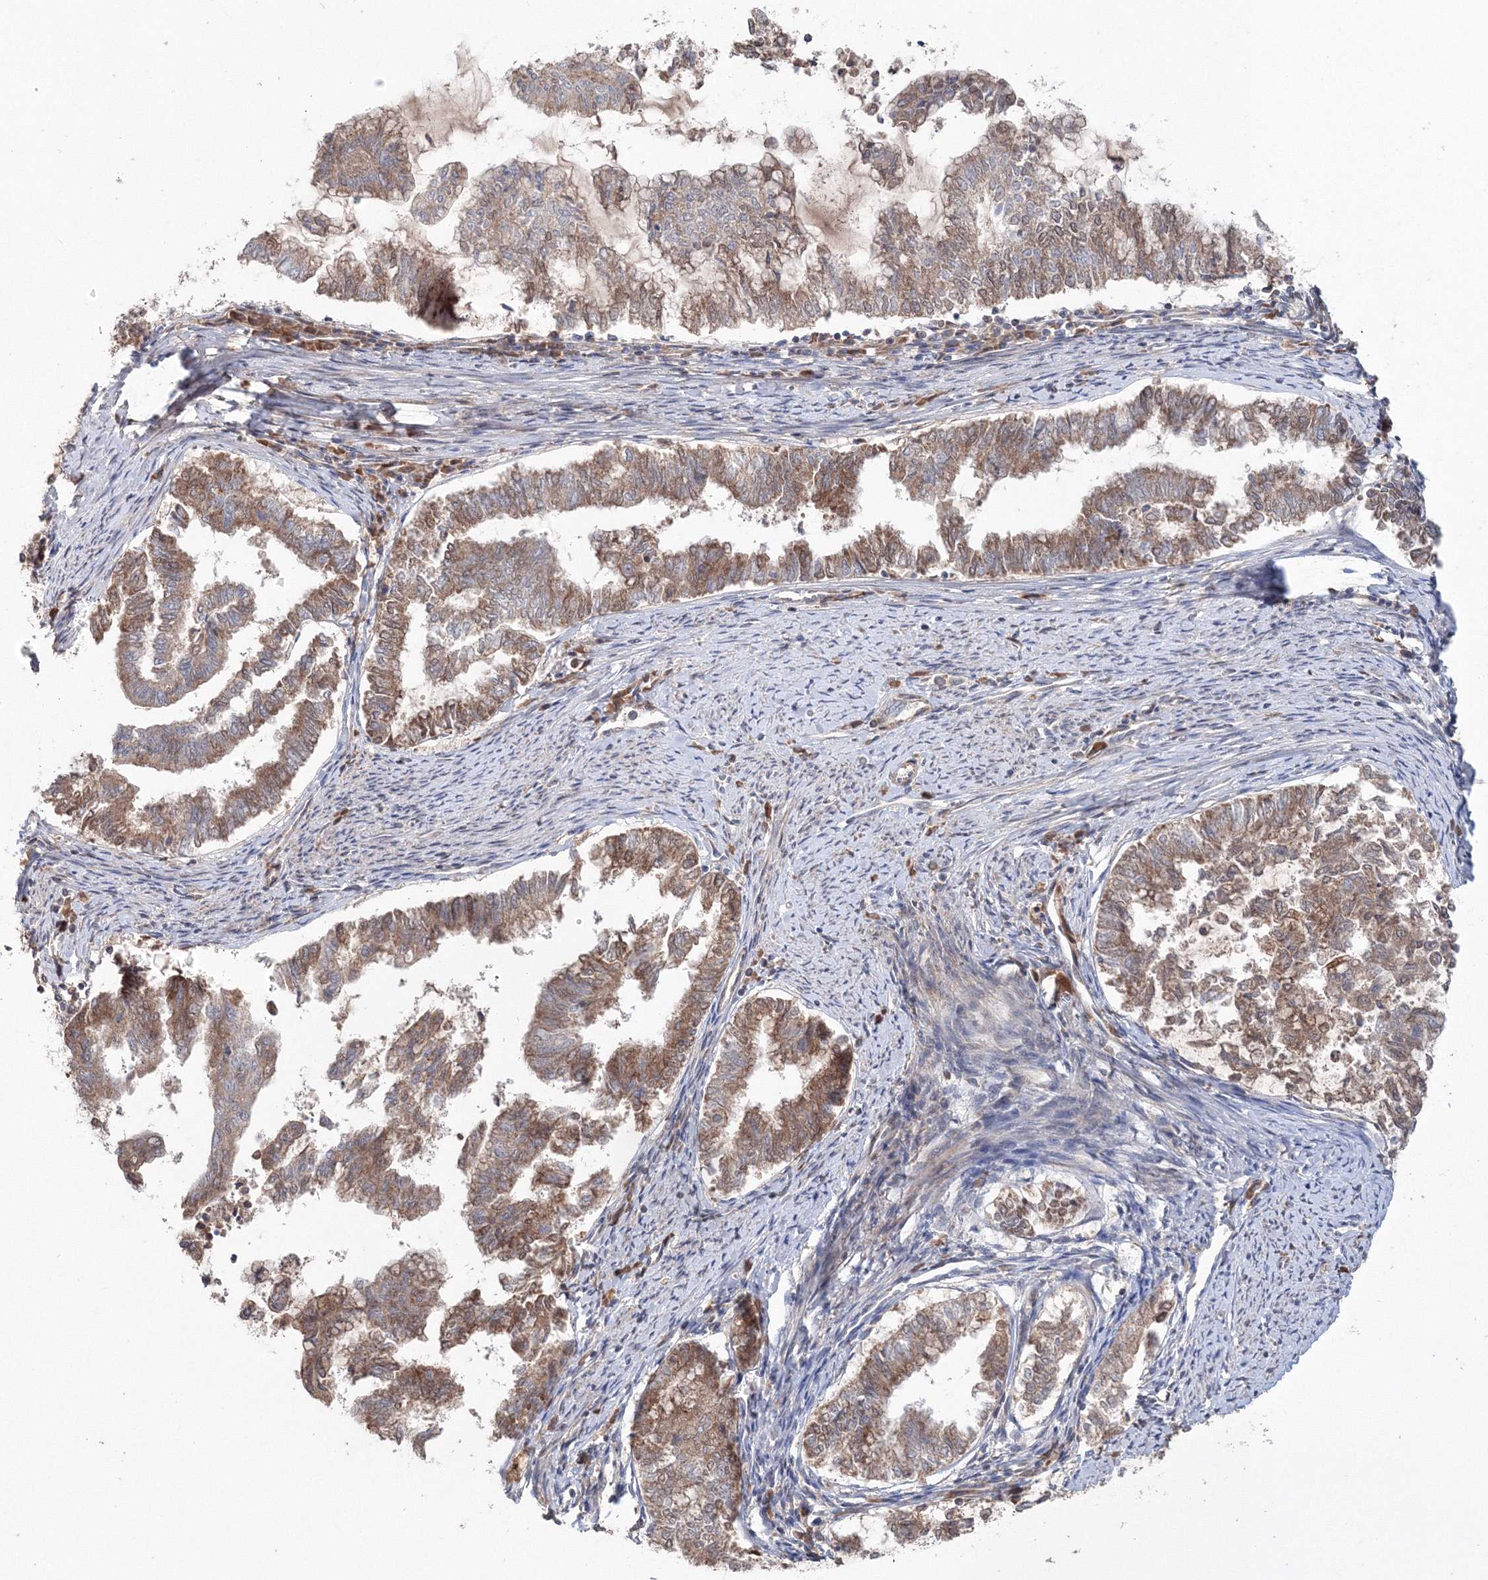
{"staining": {"intensity": "moderate", "quantity": ">75%", "location": "cytoplasmic/membranous"}, "tissue": "endometrial cancer", "cell_type": "Tumor cells", "image_type": "cancer", "snomed": [{"axis": "morphology", "description": "Adenocarcinoma, NOS"}, {"axis": "topography", "description": "Endometrium"}], "caption": "This micrograph reveals immunohistochemistry staining of endometrial cancer (adenocarcinoma), with medium moderate cytoplasmic/membranous staining in about >75% of tumor cells.", "gene": "NOA1", "patient": {"sex": "female", "age": 79}}